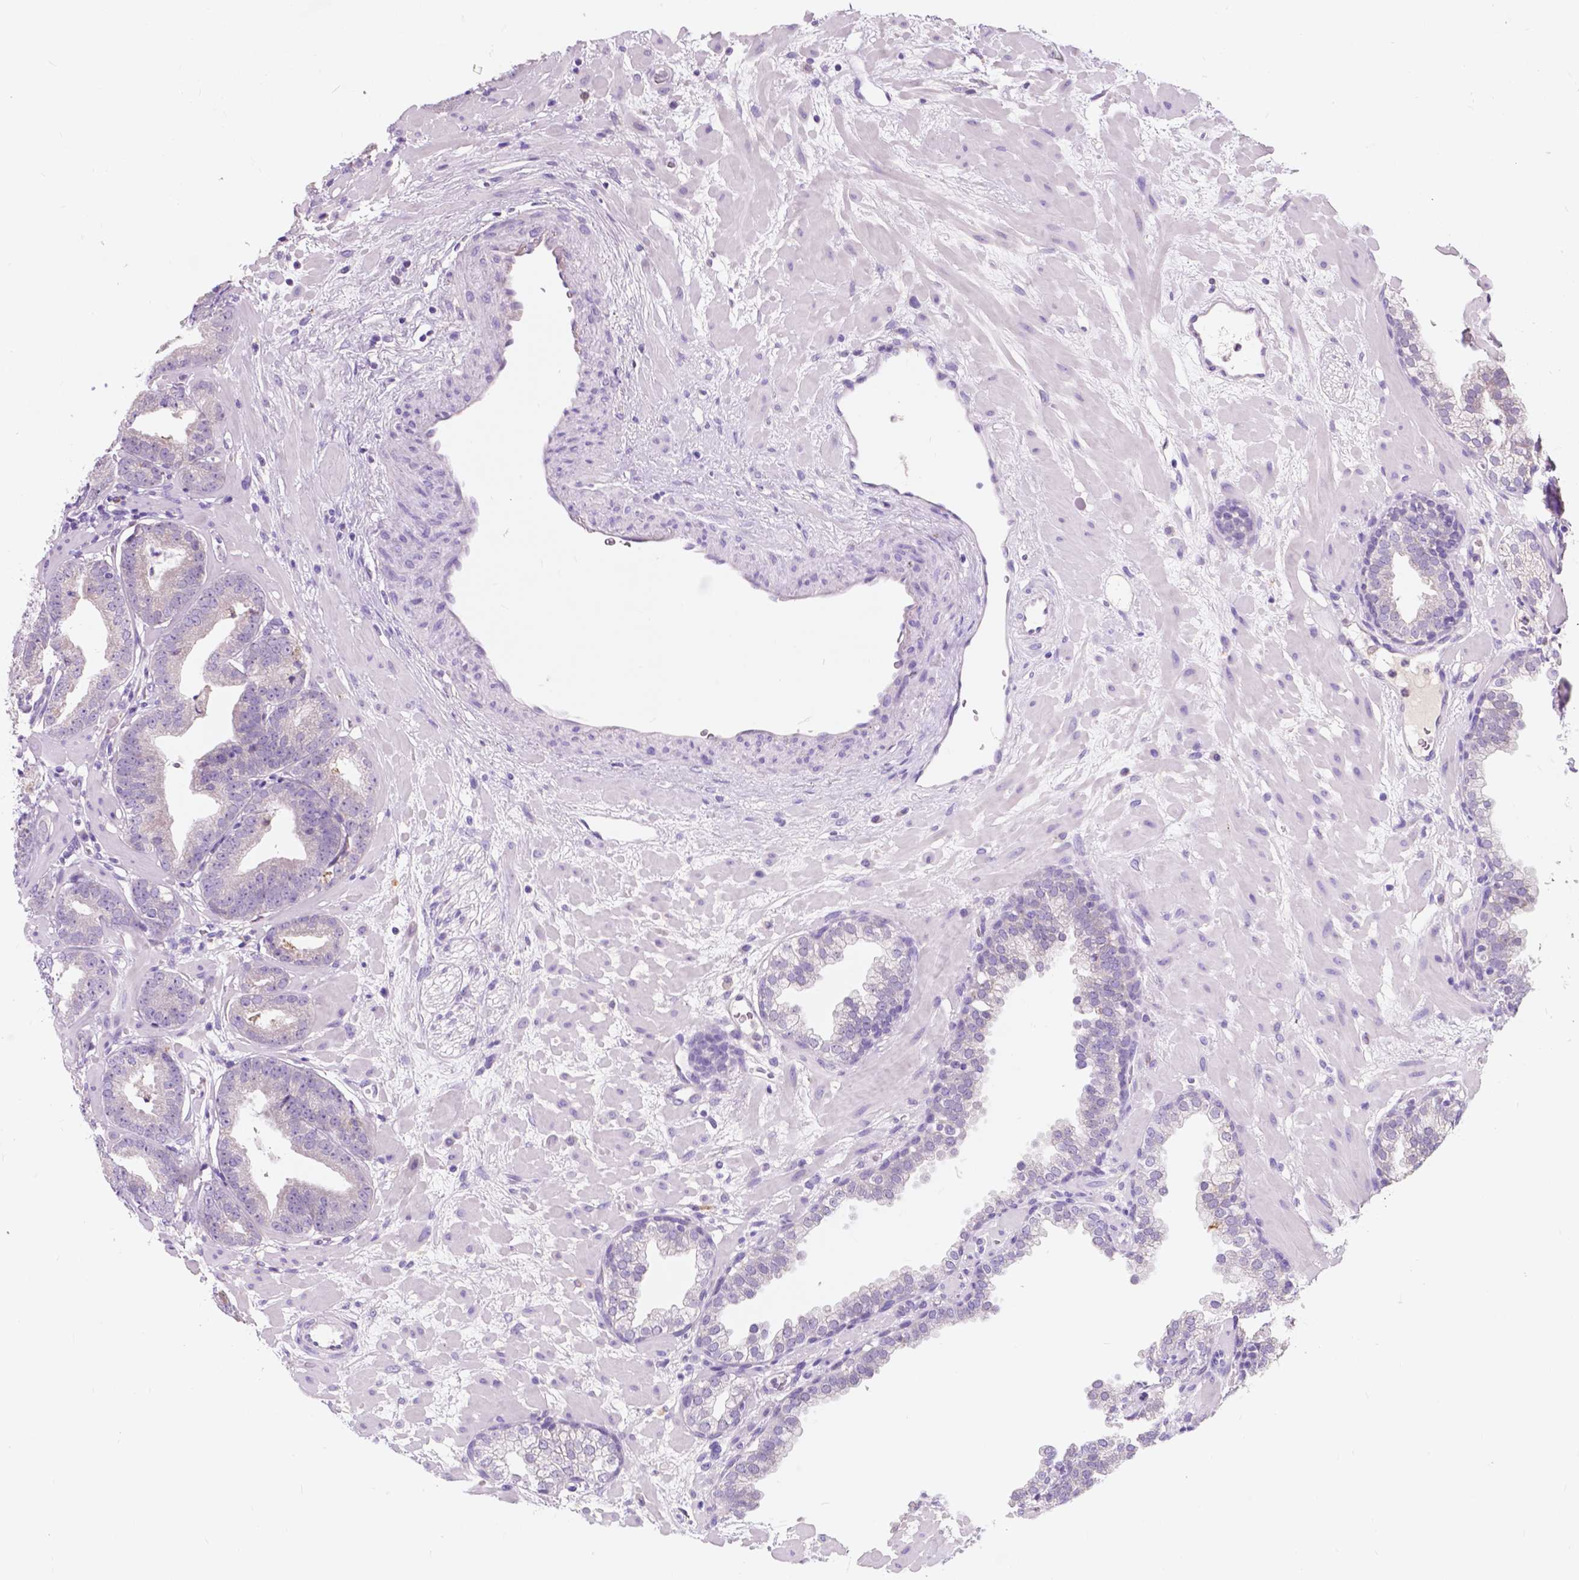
{"staining": {"intensity": "negative", "quantity": "none", "location": "none"}, "tissue": "prostate cancer", "cell_type": "Tumor cells", "image_type": "cancer", "snomed": [{"axis": "morphology", "description": "Adenocarcinoma, Low grade"}, {"axis": "topography", "description": "Prostate"}], "caption": "This micrograph is of prostate cancer (low-grade adenocarcinoma) stained with immunohistochemistry to label a protein in brown with the nuclei are counter-stained blue. There is no staining in tumor cells.", "gene": "IREB2", "patient": {"sex": "male", "age": 68}}